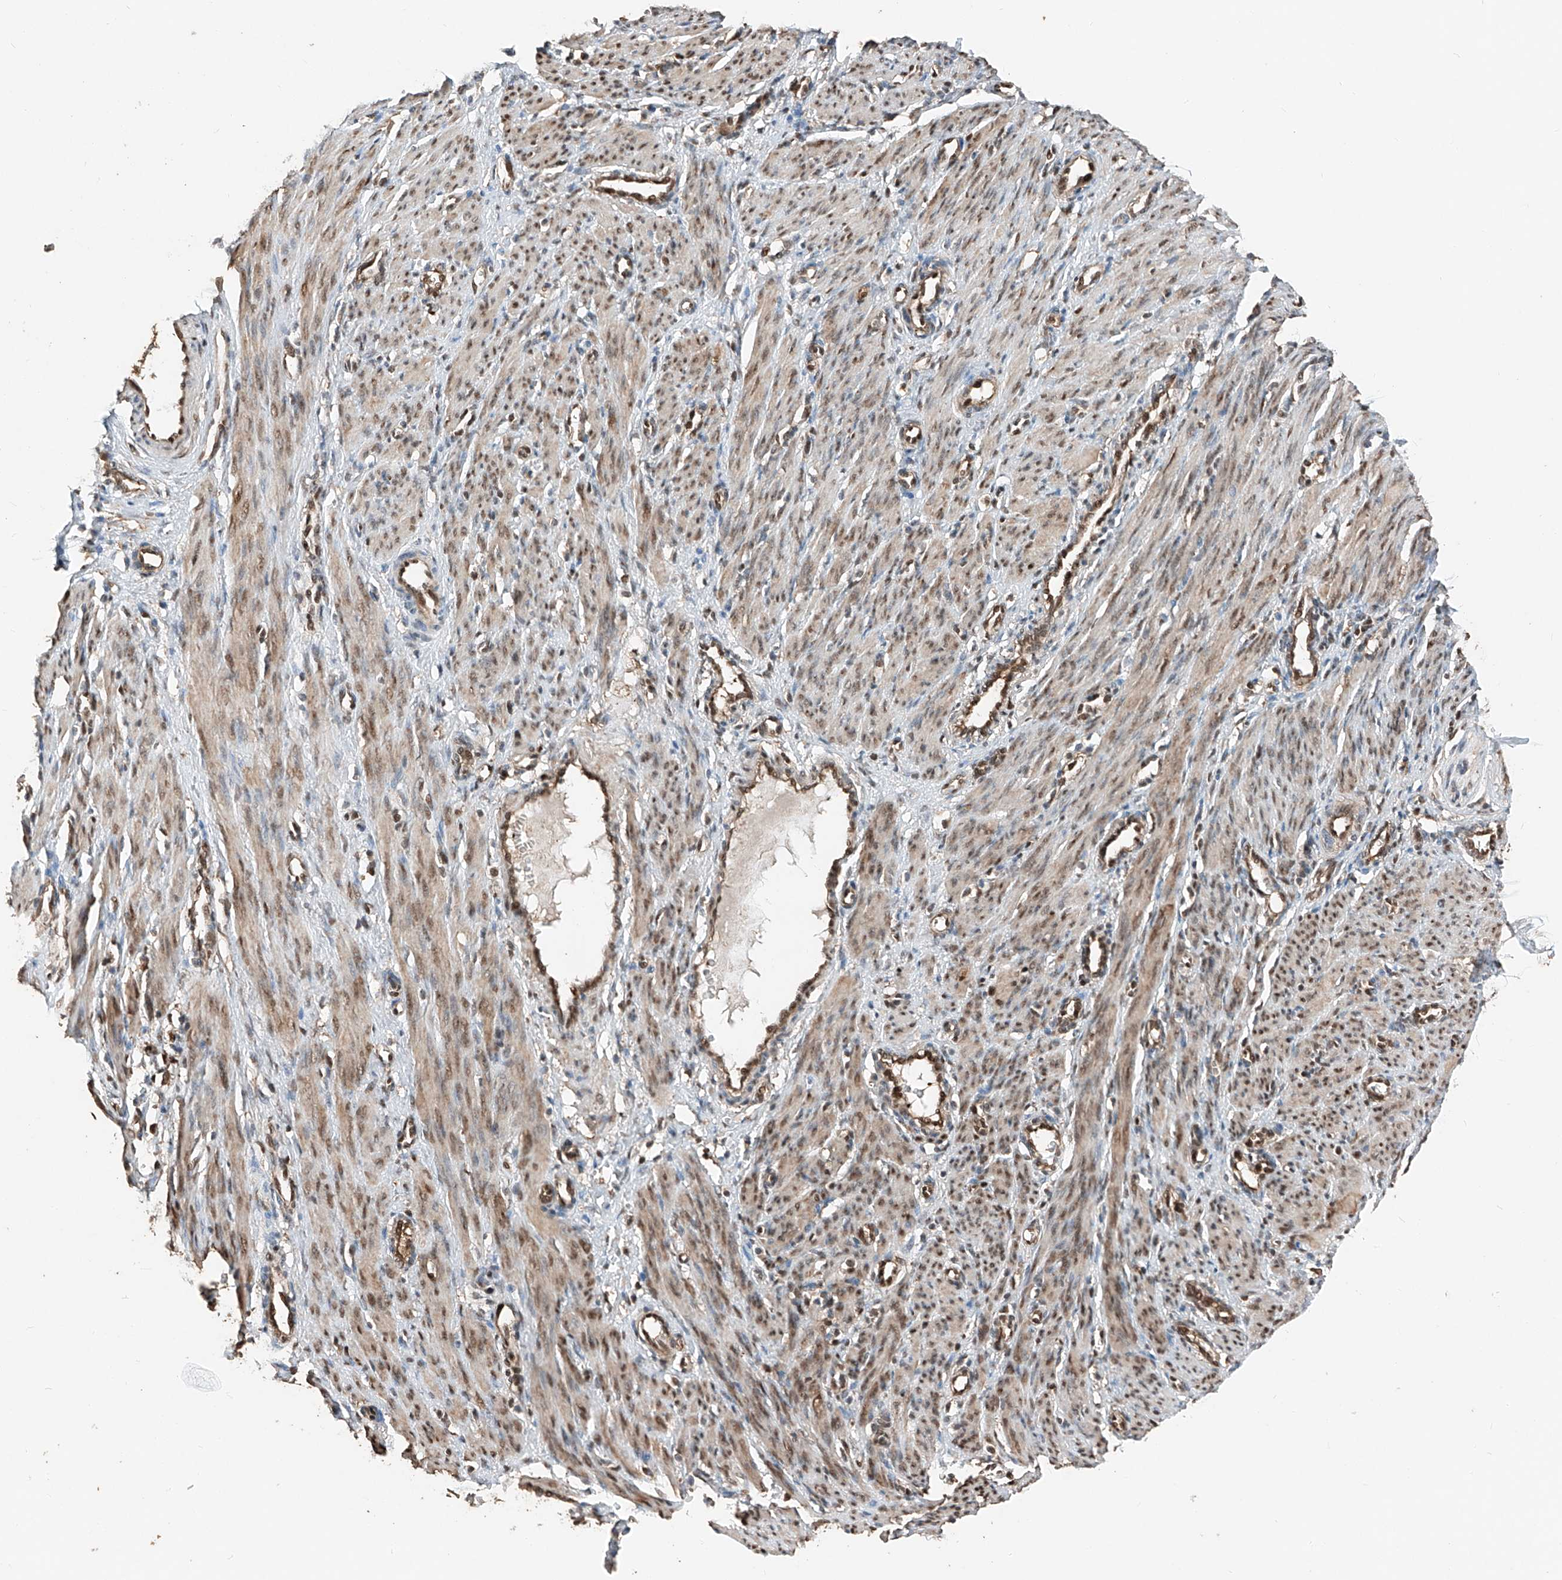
{"staining": {"intensity": "moderate", "quantity": ">75%", "location": "cytoplasmic/membranous,nuclear"}, "tissue": "smooth muscle", "cell_type": "Smooth muscle cells", "image_type": "normal", "snomed": [{"axis": "morphology", "description": "Normal tissue, NOS"}, {"axis": "topography", "description": "Endometrium"}], "caption": "This image demonstrates immunohistochemistry staining of unremarkable human smooth muscle, with medium moderate cytoplasmic/membranous,nuclear expression in about >75% of smooth muscle cells.", "gene": "RMND1", "patient": {"sex": "female", "age": 33}}